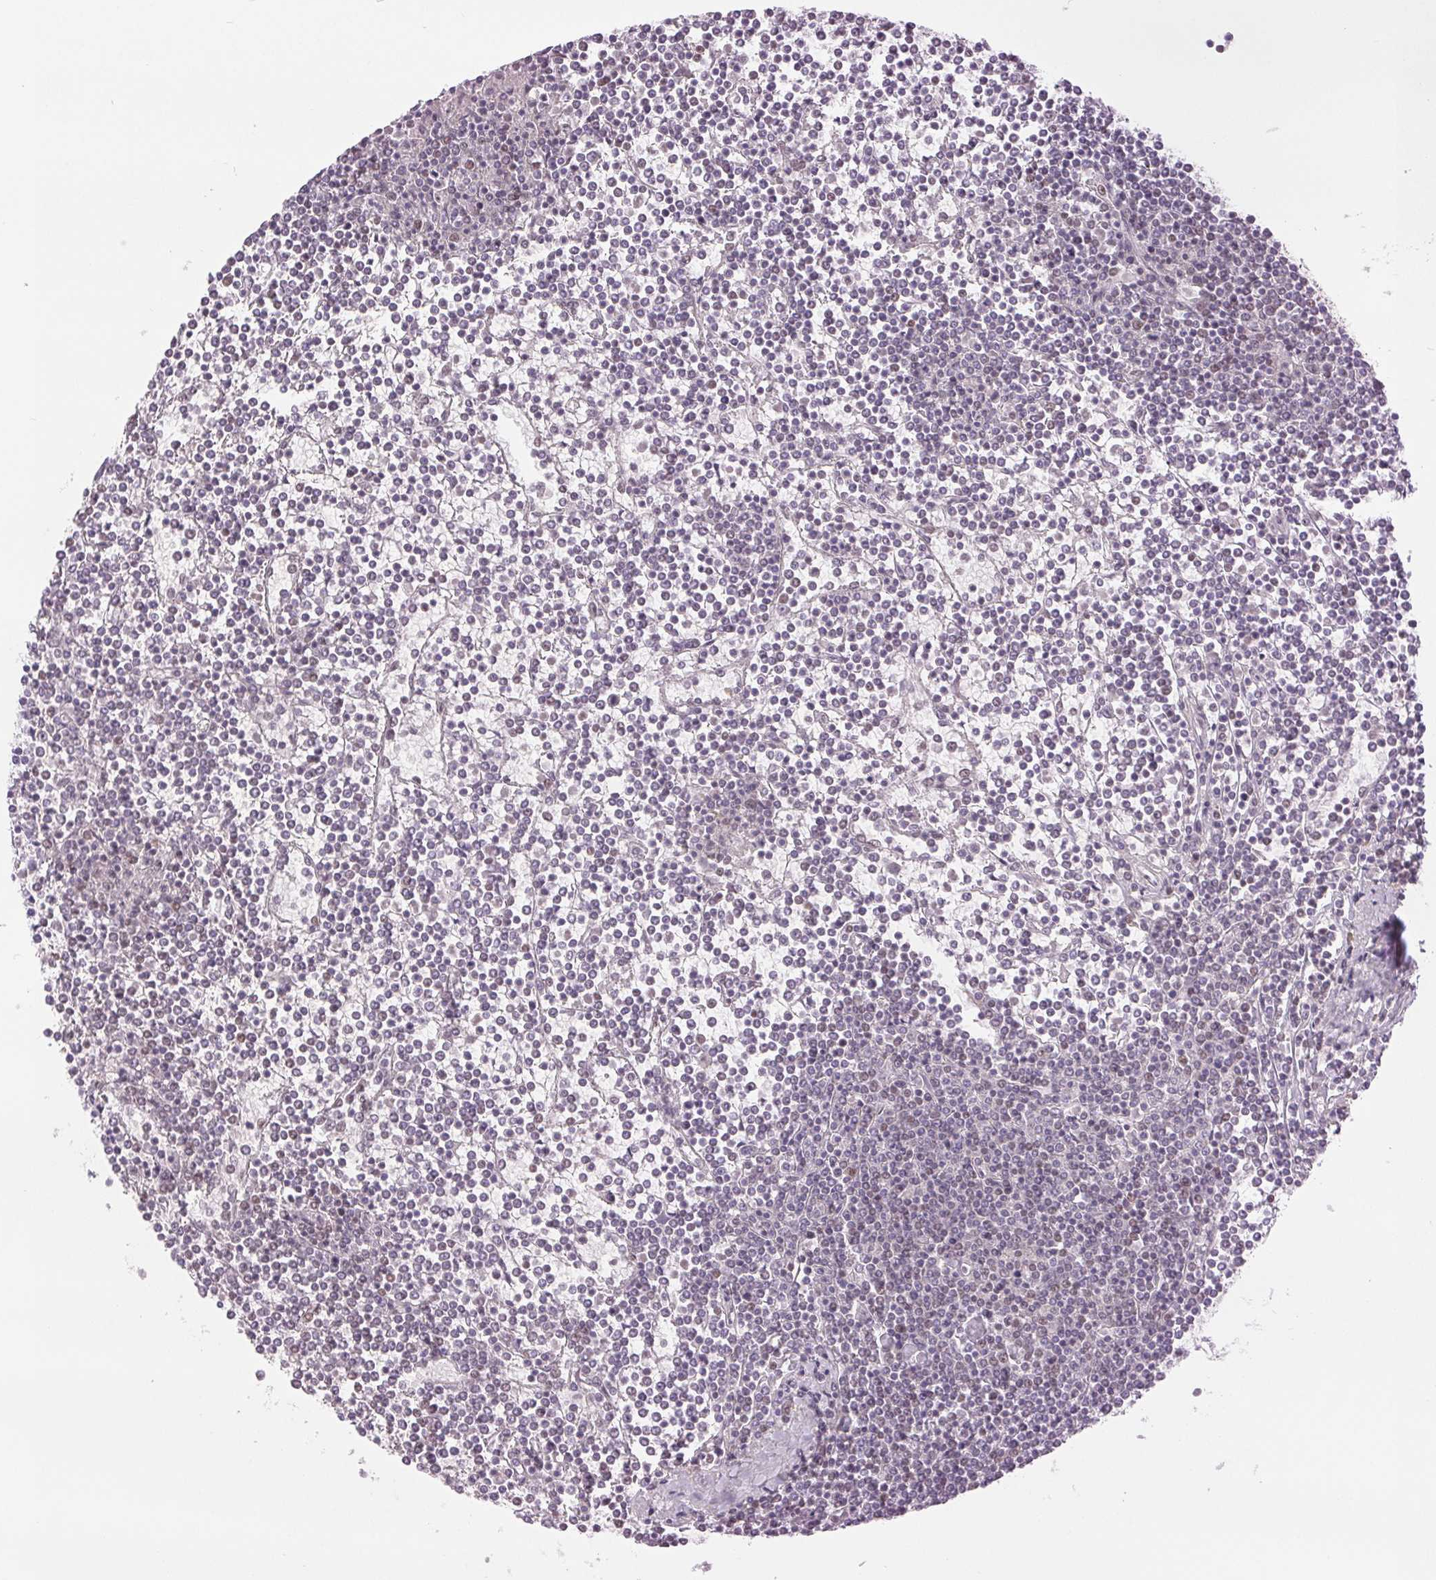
{"staining": {"intensity": "negative", "quantity": "none", "location": "none"}, "tissue": "lymphoma", "cell_type": "Tumor cells", "image_type": "cancer", "snomed": [{"axis": "morphology", "description": "Malignant lymphoma, non-Hodgkin's type, Low grade"}, {"axis": "topography", "description": "Spleen"}], "caption": "DAB immunohistochemical staining of human lymphoma reveals no significant positivity in tumor cells.", "gene": "ZFR2", "patient": {"sex": "female", "age": 19}}